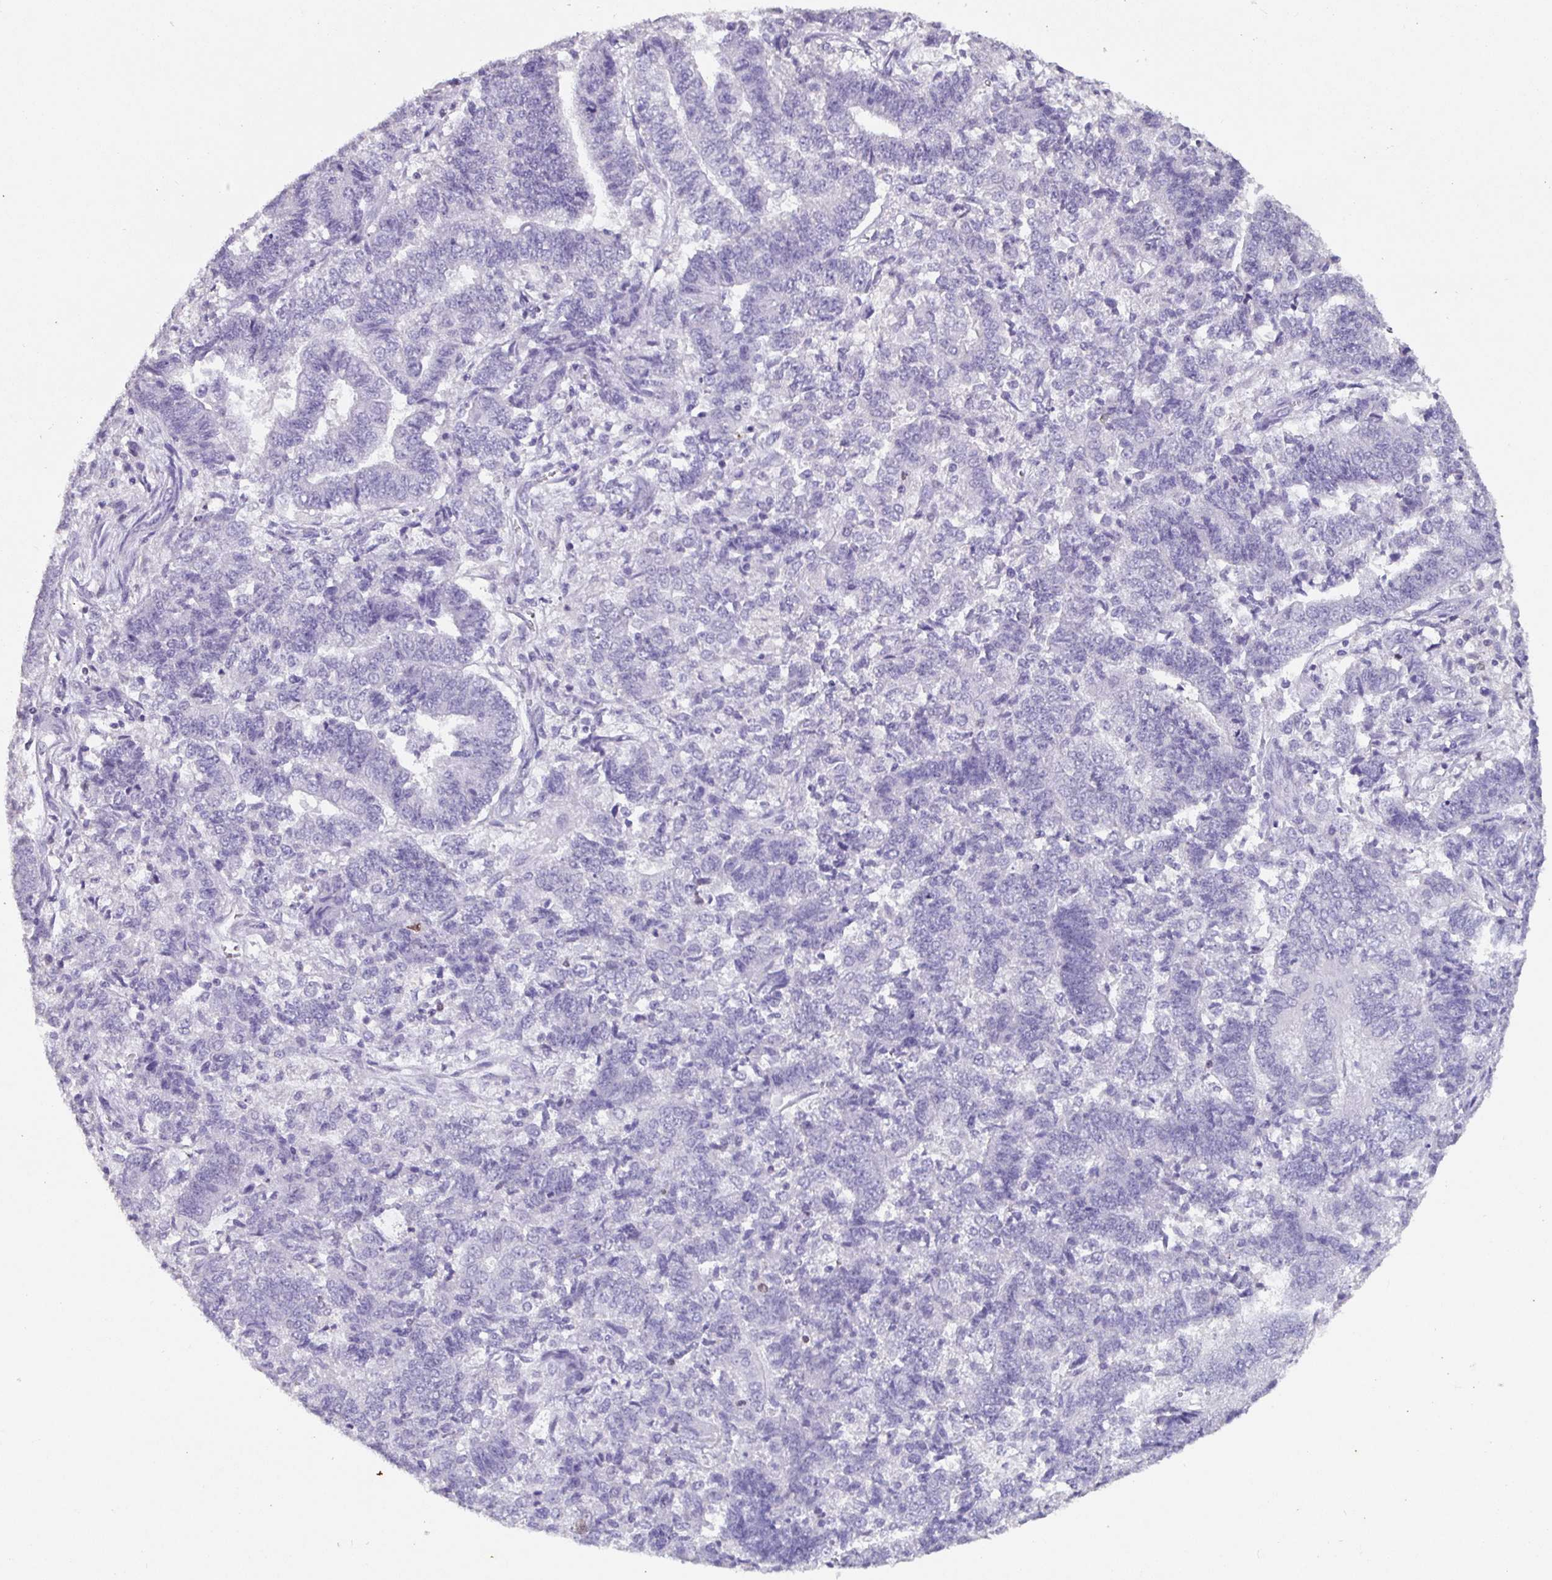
{"staining": {"intensity": "negative", "quantity": "none", "location": "none"}, "tissue": "endometrial cancer", "cell_type": "Tumor cells", "image_type": "cancer", "snomed": [{"axis": "morphology", "description": "Adenocarcinoma, NOS"}, {"axis": "topography", "description": "Endometrium"}], "caption": "Endometrial cancer (adenocarcinoma) stained for a protein using IHC reveals no positivity tumor cells.", "gene": "SATB1", "patient": {"sex": "female", "age": 72}}